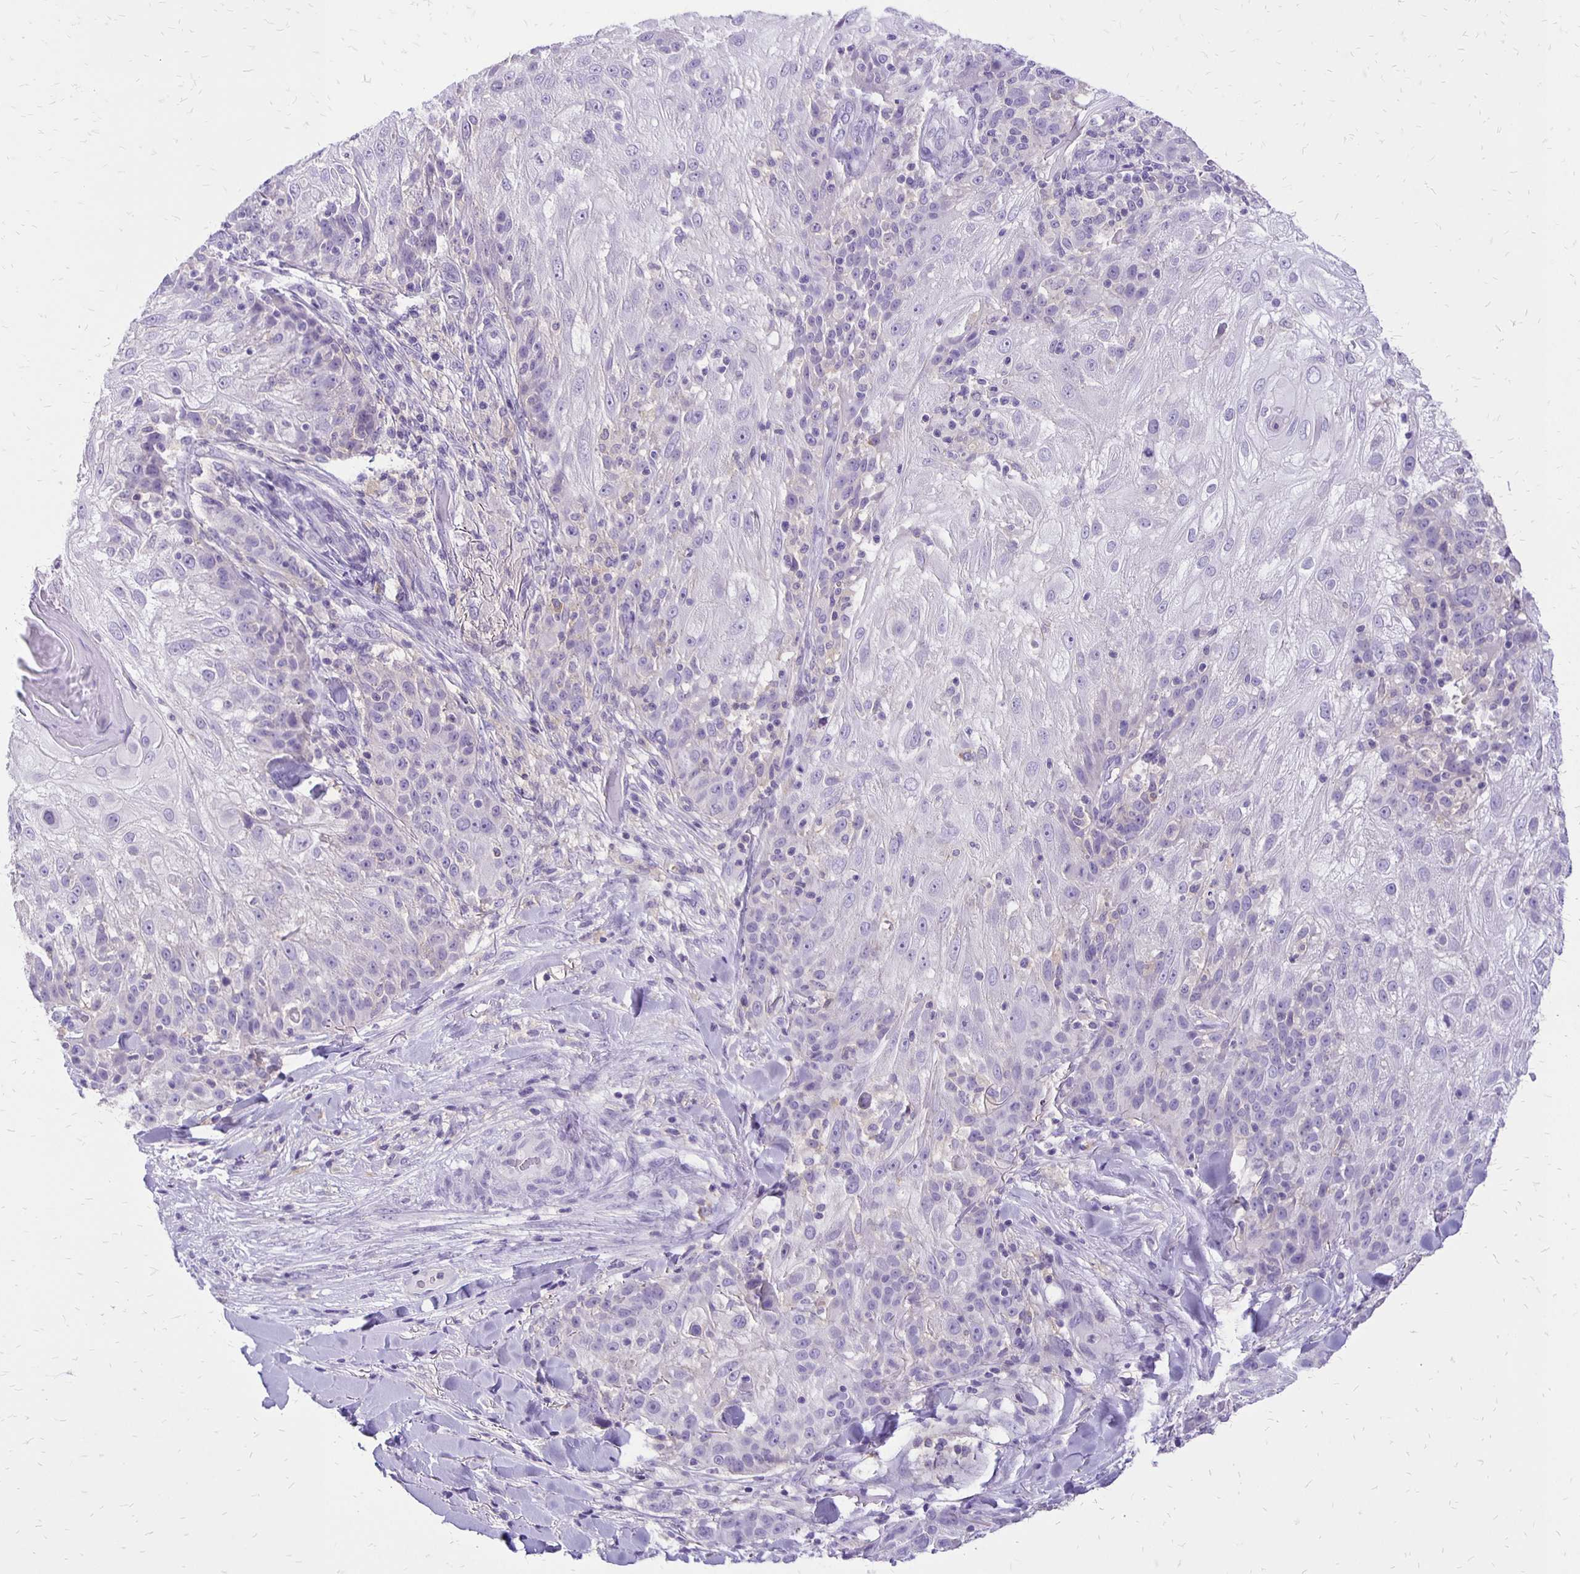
{"staining": {"intensity": "negative", "quantity": "none", "location": "none"}, "tissue": "skin cancer", "cell_type": "Tumor cells", "image_type": "cancer", "snomed": [{"axis": "morphology", "description": "Normal tissue, NOS"}, {"axis": "morphology", "description": "Squamous cell carcinoma, NOS"}, {"axis": "topography", "description": "Skin"}], "caption": "There is no significant staining in tumor cells of skin squamous cell carcinoma.", "gene": "ANKRD45", "patient": {"sex": "female", "age": 83}}